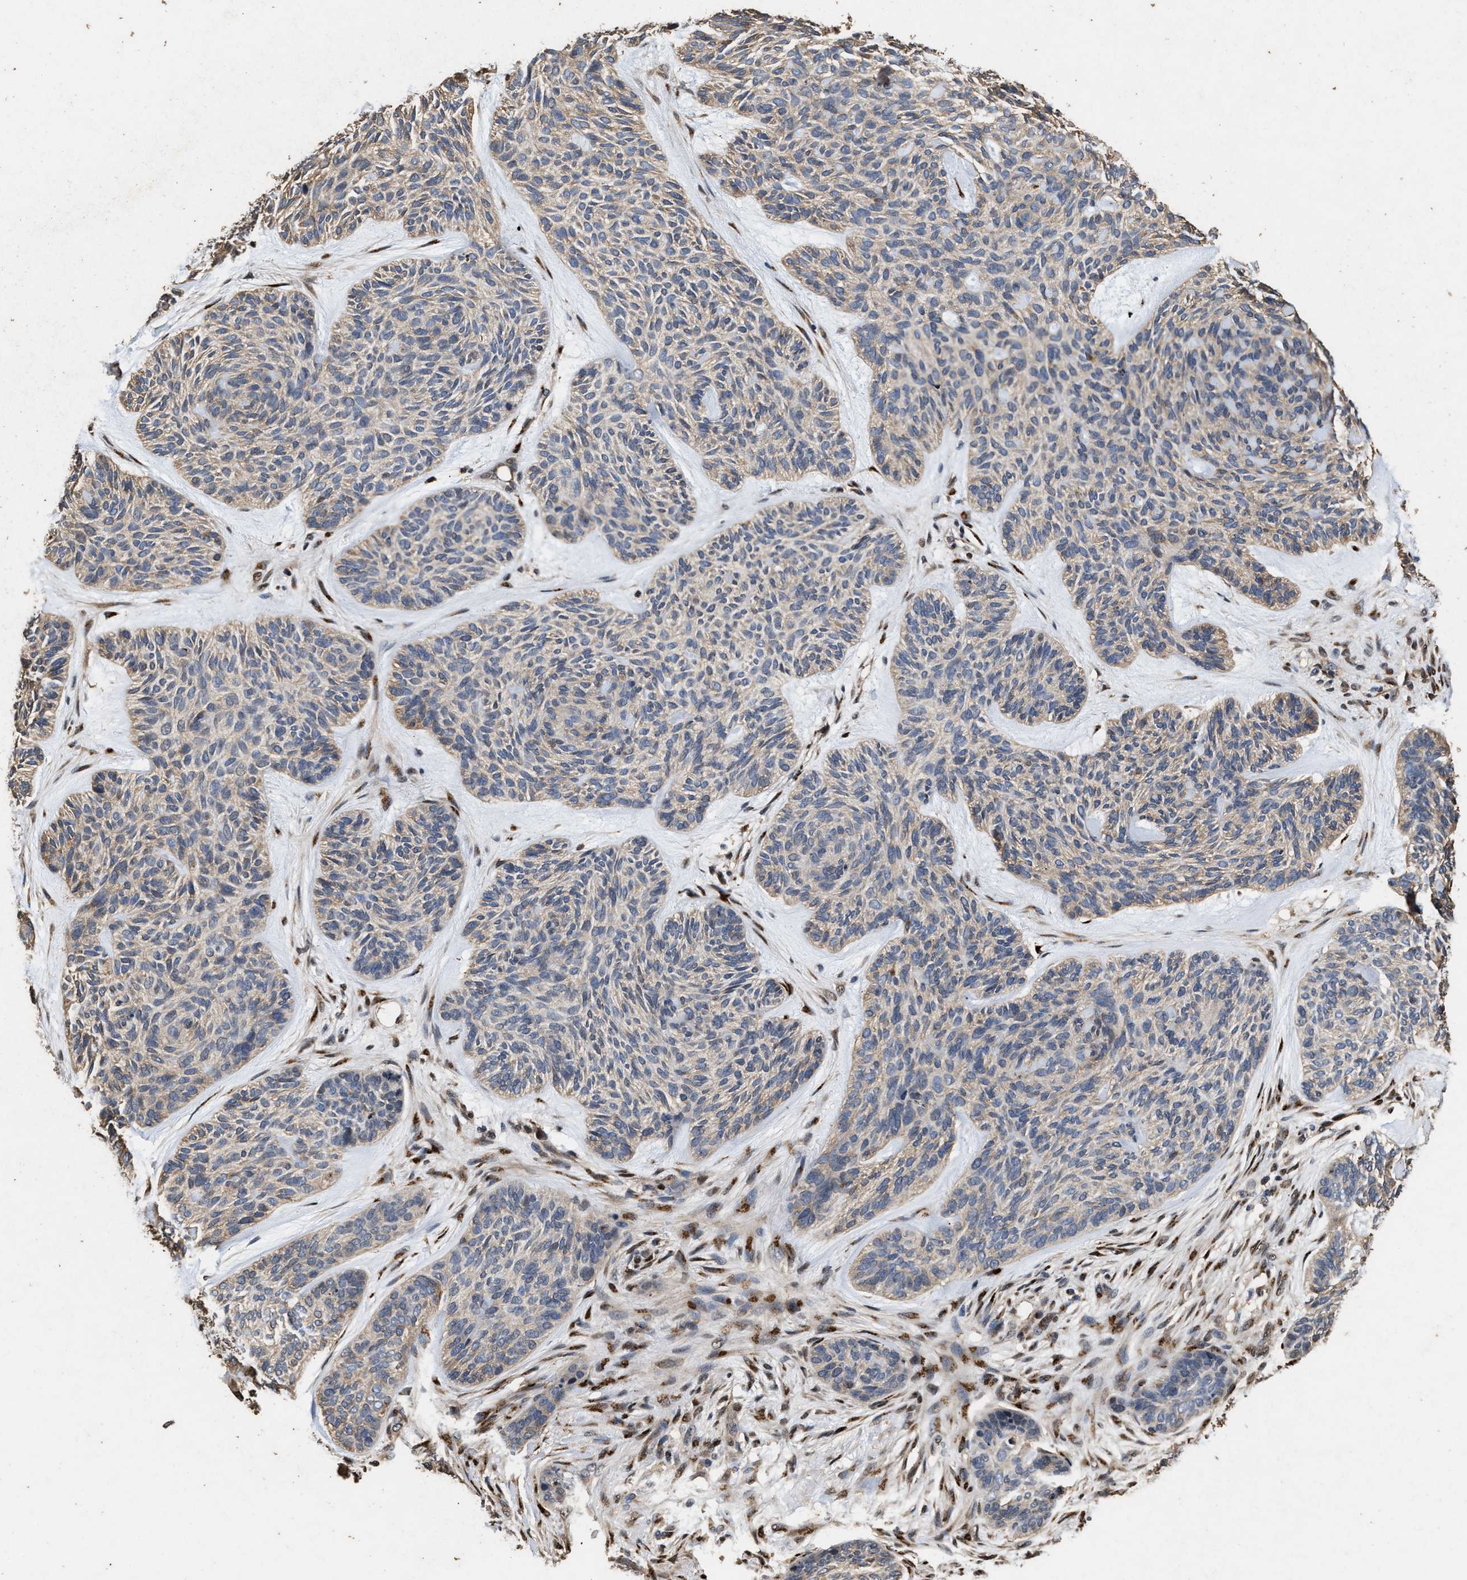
{"staining": {"intensity": "negative", "quantity": "none", "location": "none"}, "tissue": "skin cancer", "cell_type": "Tumor cells", "image_type": "cancer", "snomed": [{"axis": "morphology", "description": "Basal cell carcinoma"}, {"axis": "topography", "description": "Skin"}], "caption": "This is a photomicrograph of immunohistochemistry staining of skin cancer (basal cell carcinoma), which shows no expression in tumor cells.", "gene": "TPST2", "patient": {"sex": "male", "age": 55}}